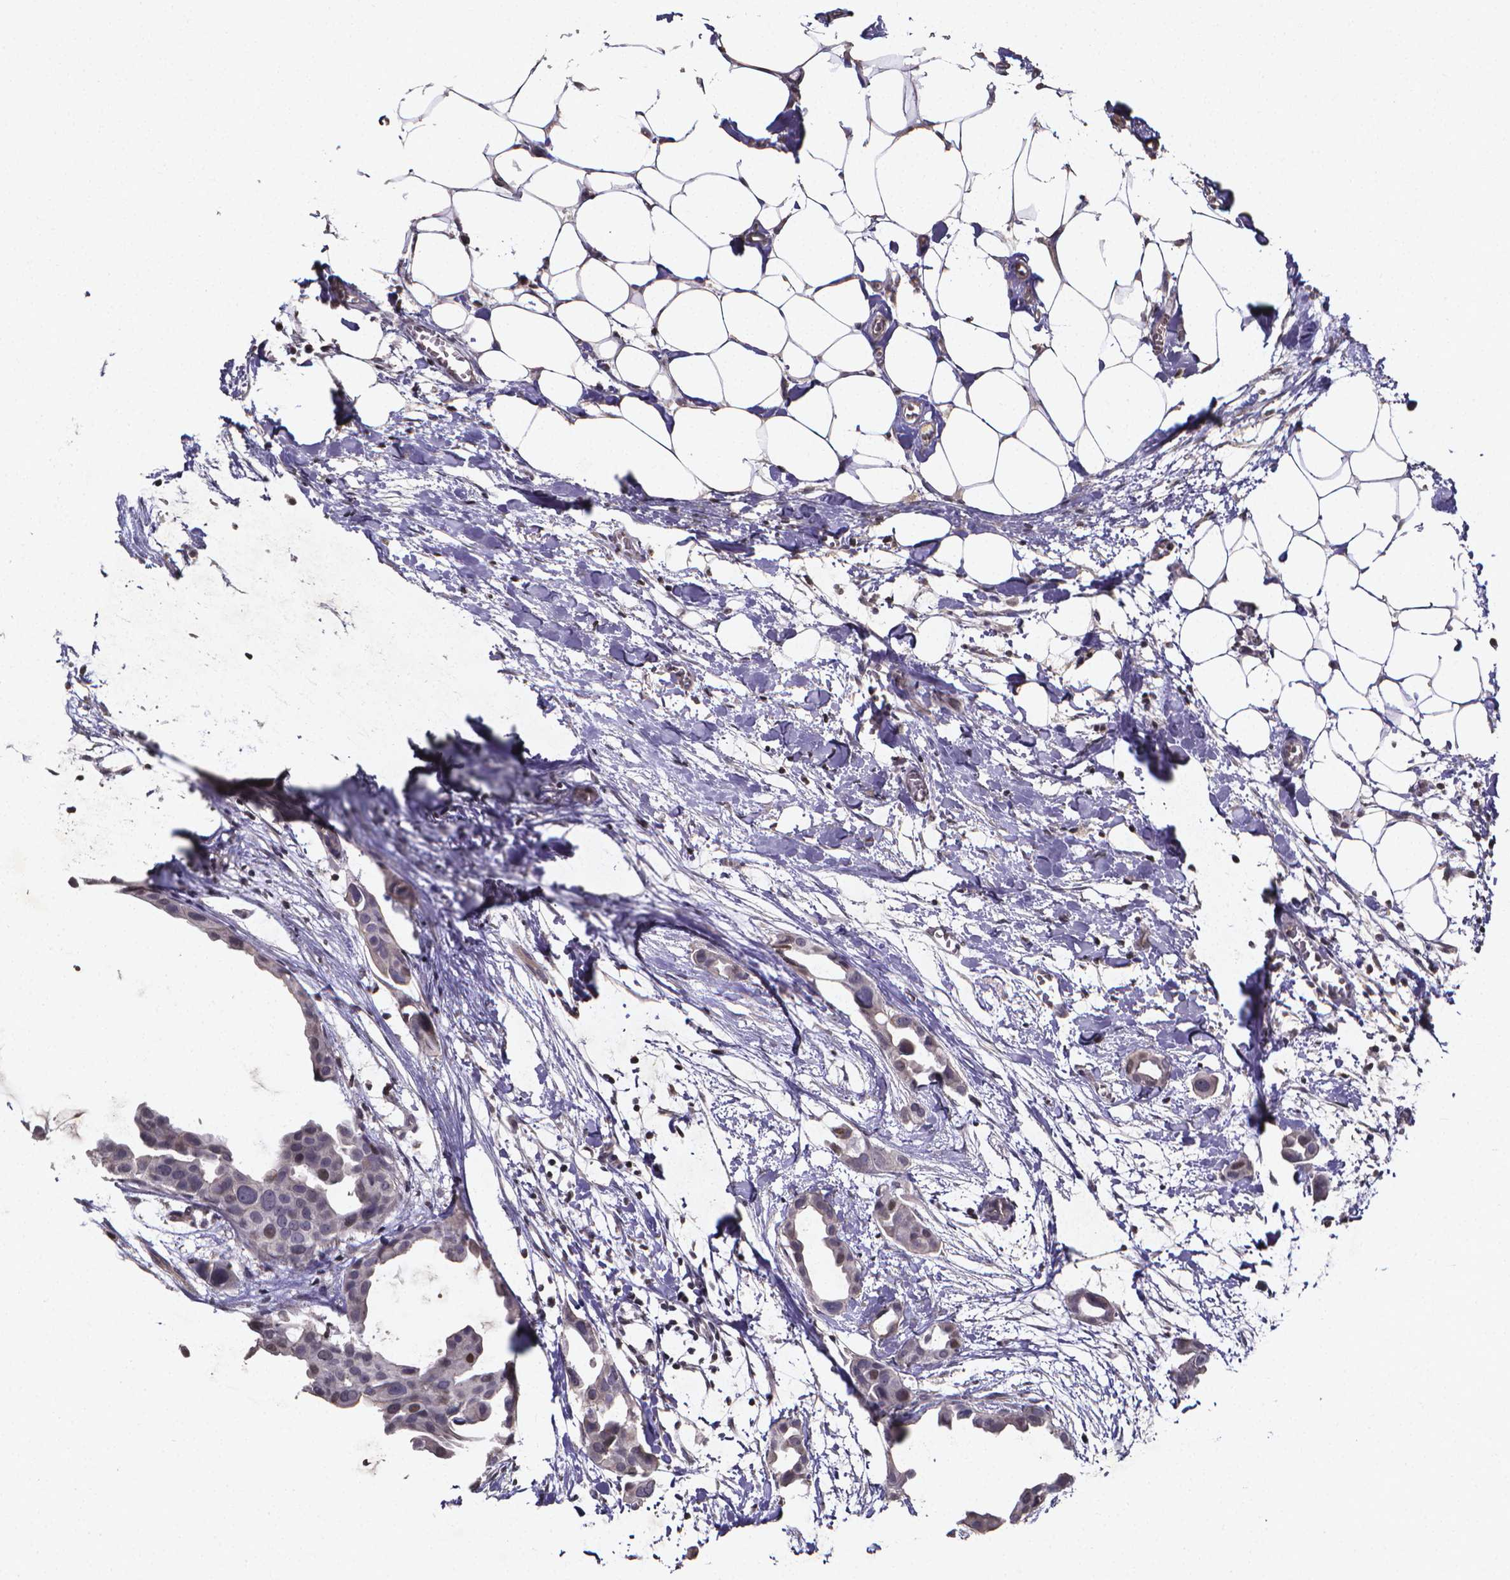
{"staining": {"intensity": "negative", "quantity": "none", "location": "none"}, "tissue": "breast cancer", "cell_type": "Tumor cells", "image_type": "cancer", "snomed": [{"axis": "morphology", "description": "Duct carcinoma"}, {"axis": "topography", "description": "Breast"}], "caption": "High magnification brightfield microscopy of invasive ductal carcinoma (breast) stained with DAB (3,3'-diaminobenzidine) (brown) and counterstained with hematoxylin (blue): tumor cells show no significant positivity.", "gene": "TP73", "patient": {"sex": "female", "age": 38}}